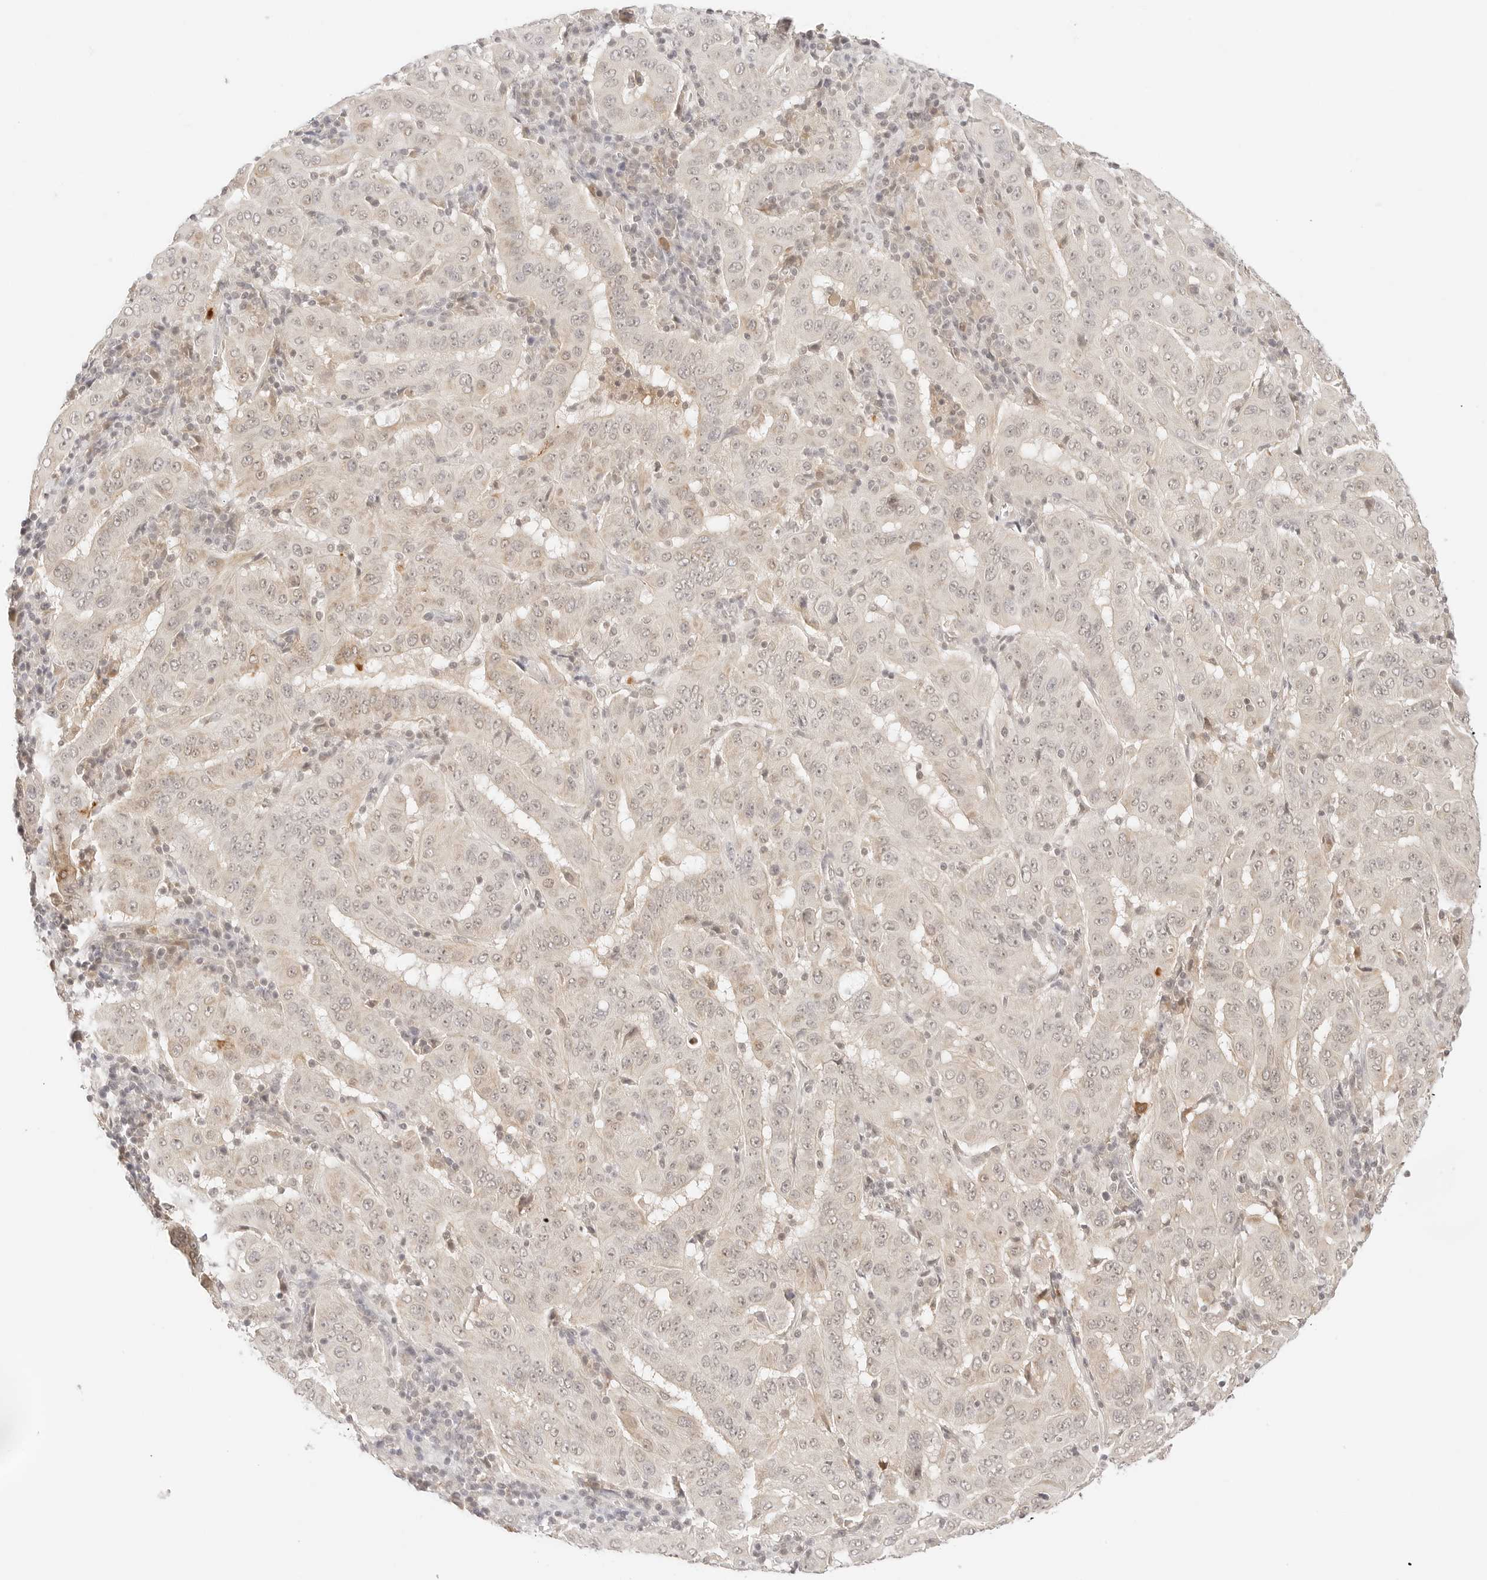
{"staining": {"intensity": "weak", "quantity": "25%-75%", "location": "cytoplasmic/membranous,nuclear"}, "tissue": "pancreatic cancer", "cell_type": "Tumor cells", "image_type": "cancer", "snomed": [{"axis": "morphology", "description": "Adenocarcinoma, NOS"}, {"axis": "topography", "description": "Pancreas"}], "caption": "There is low levels of weak cytoplasmic/membranous and nuclear expression in tumor cells of pancreatic cancer, as demonstrated by immunohistochemical staining (brown color).", "gene": "SEPTIN4", "patient": {"sex": "male", "age": 63}}